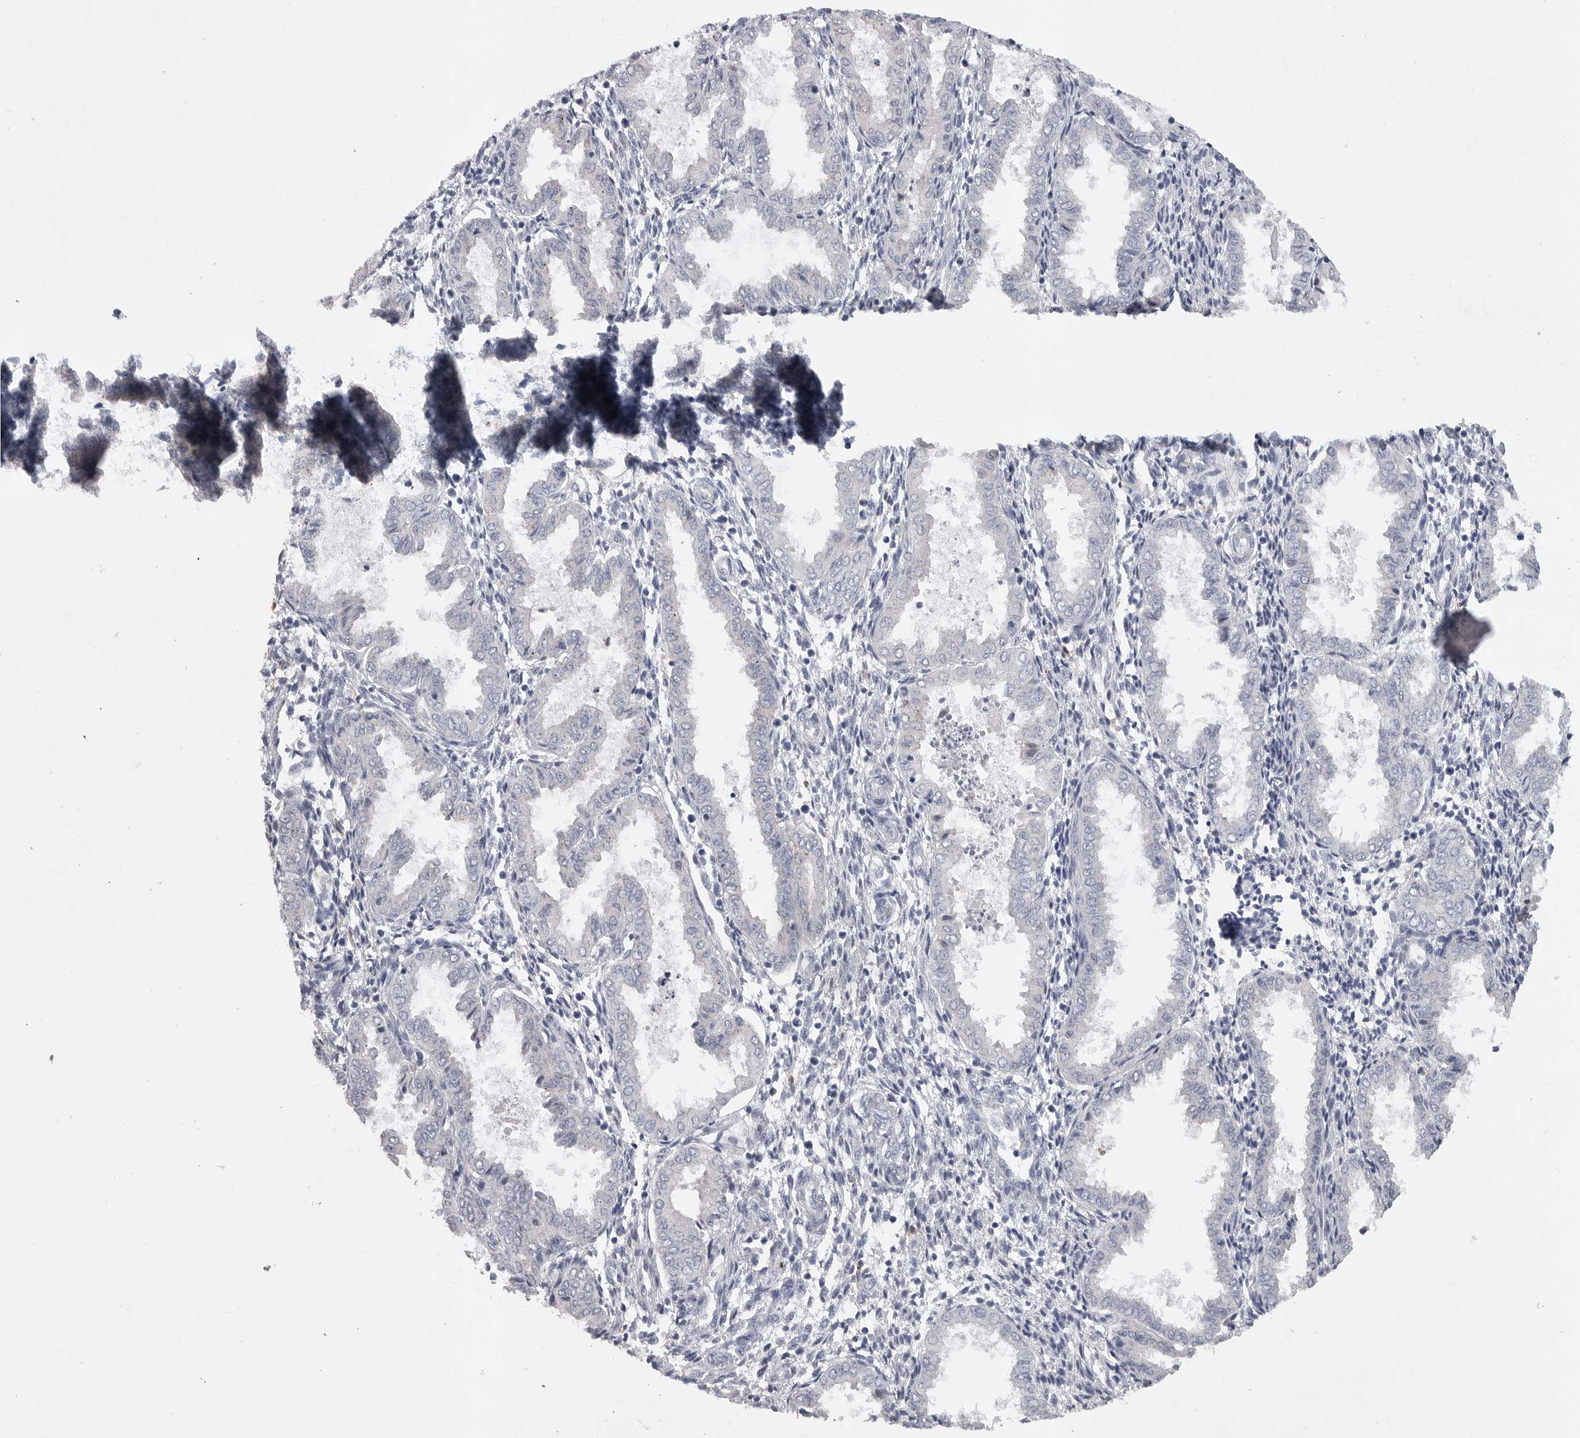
{"staining": {"intensity": "negative", "quantity": "none", "location": "none"}, "tissue": "endometrium", "cell_type": "Cells in endometrial stroma", "image_type": "normal", "snomed": [{"axis": "morphology", "description": "Normal tissue, NOS"}, {"axis": "topography", "description": "Endometrium"}], "caption": "IHC of benign endometrium demonstrates no positivity in cells in endometrial stroma.", "gene": "EDEM3", "patient": {"sex": "female", "age": 33}}